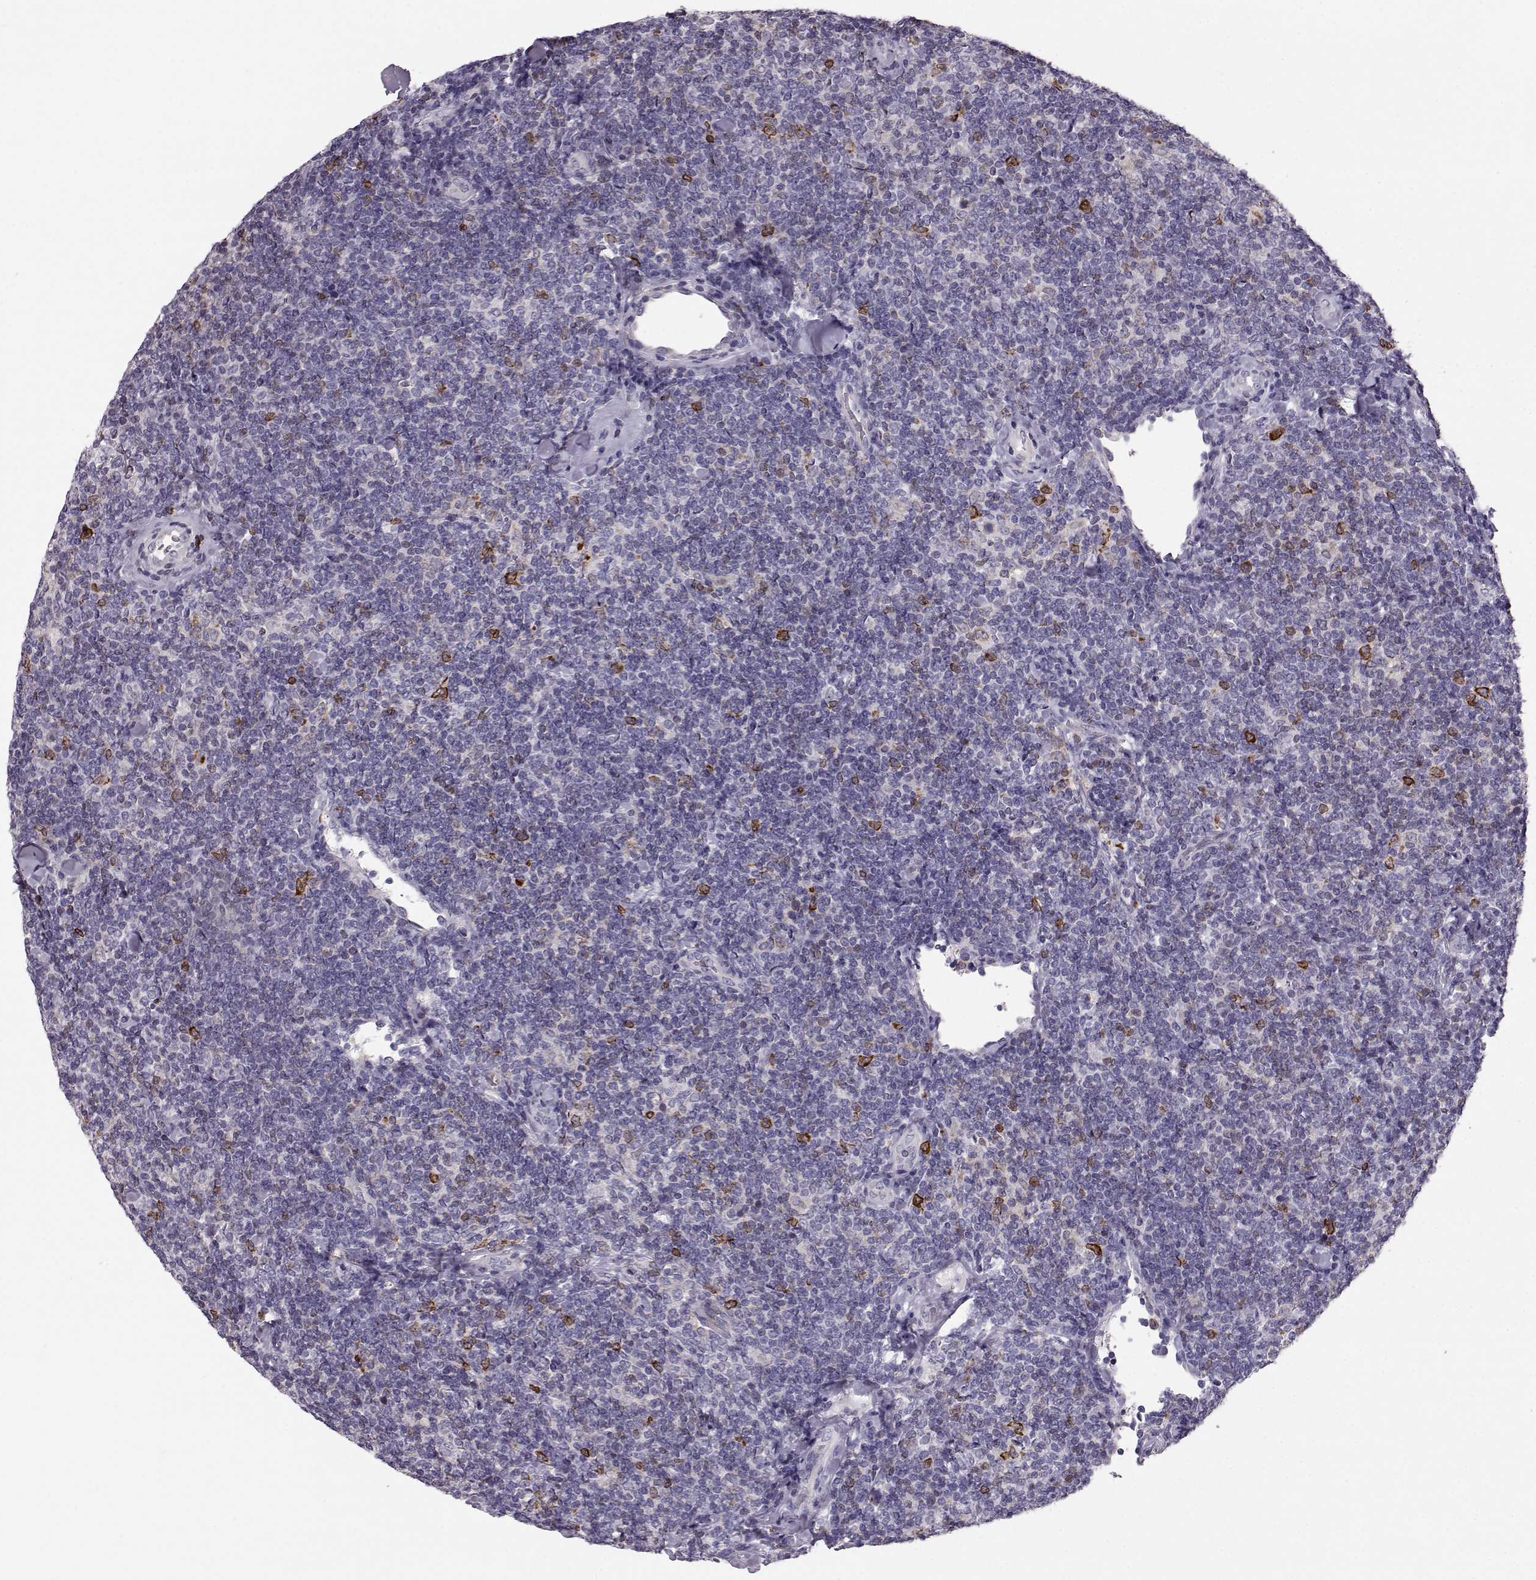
{"staining": {"intensity": "negative", "quantity": "none", "location": "none"}, "tissue": "lymphoma", "cell_type": "Tumor cells", "image_type": "cancer", "snomed": [{"axis": "morphology", "description": "Malignant lymphoma, non-Hodgkin's type, Low grade"}, {"axis": "topography", "description": "Lymph node"}], "caption": "DAB (3,3'-diaminobenzidine) immunohistochemical staining of human lymphoma shows no significant expression in tumor cells.", "gene": "ELOVL5", "patient": {"sex": "female", "age": 56}}